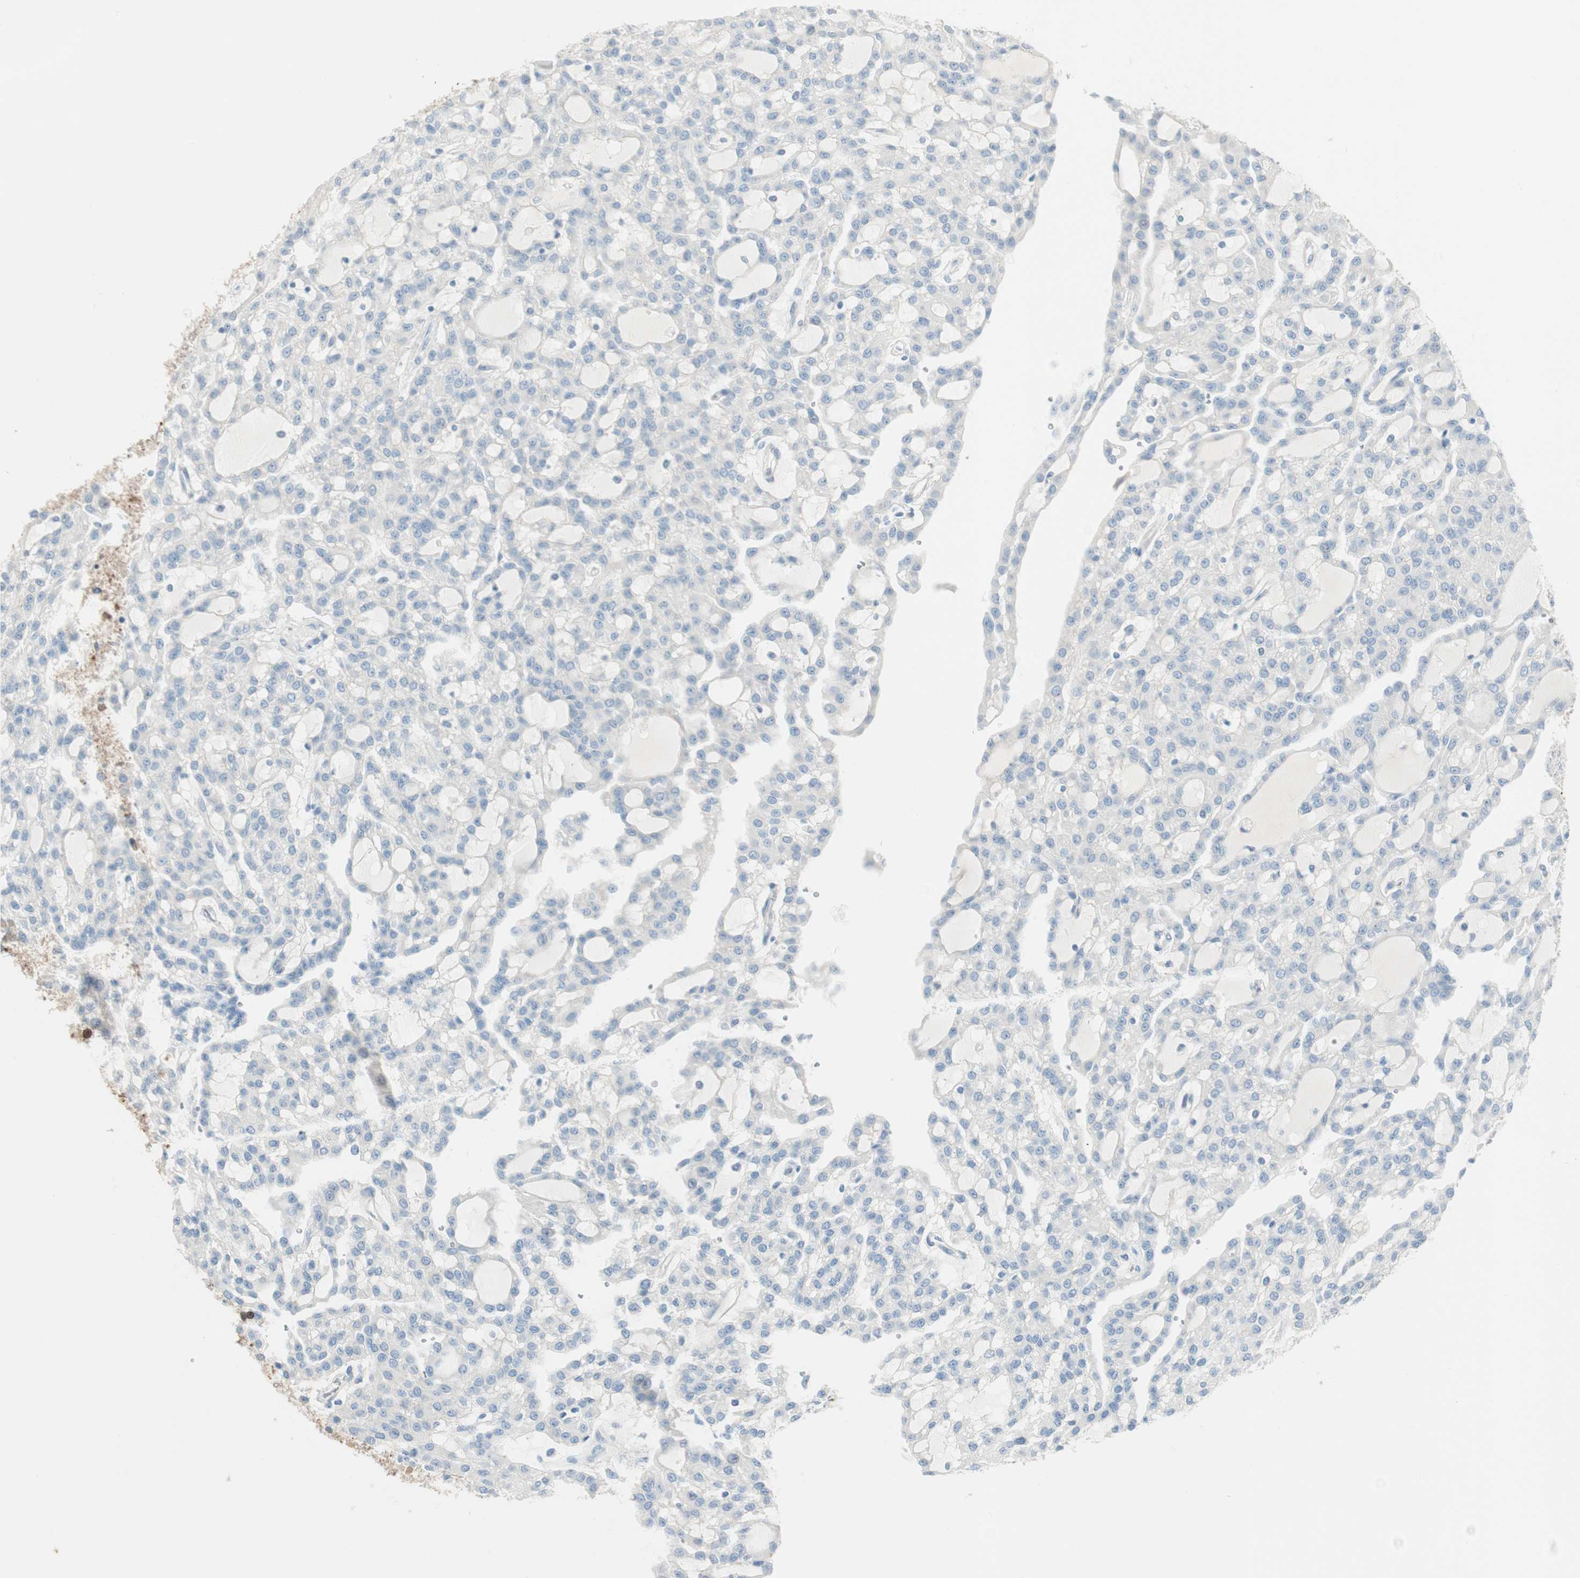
{"staining": {"intensity": "negative", "quantity": "none", "location": "none"}, "tissue": "renal cancer", "cell_type": "Tumor cells", "image_type": "cancer", "snomed": [{"axis": "morphology", "description": "Adenocarcinoma, NOS"}, {"axis": "topography", "description": "Kidney"}], "caption": "This is an immunohistochemistry (IHC) image of renal cancer (adenocarcinoma). There is no positivity in tumor cells.", "gene": "CDK3", "patient": {"sex": "male", "age": 63}}